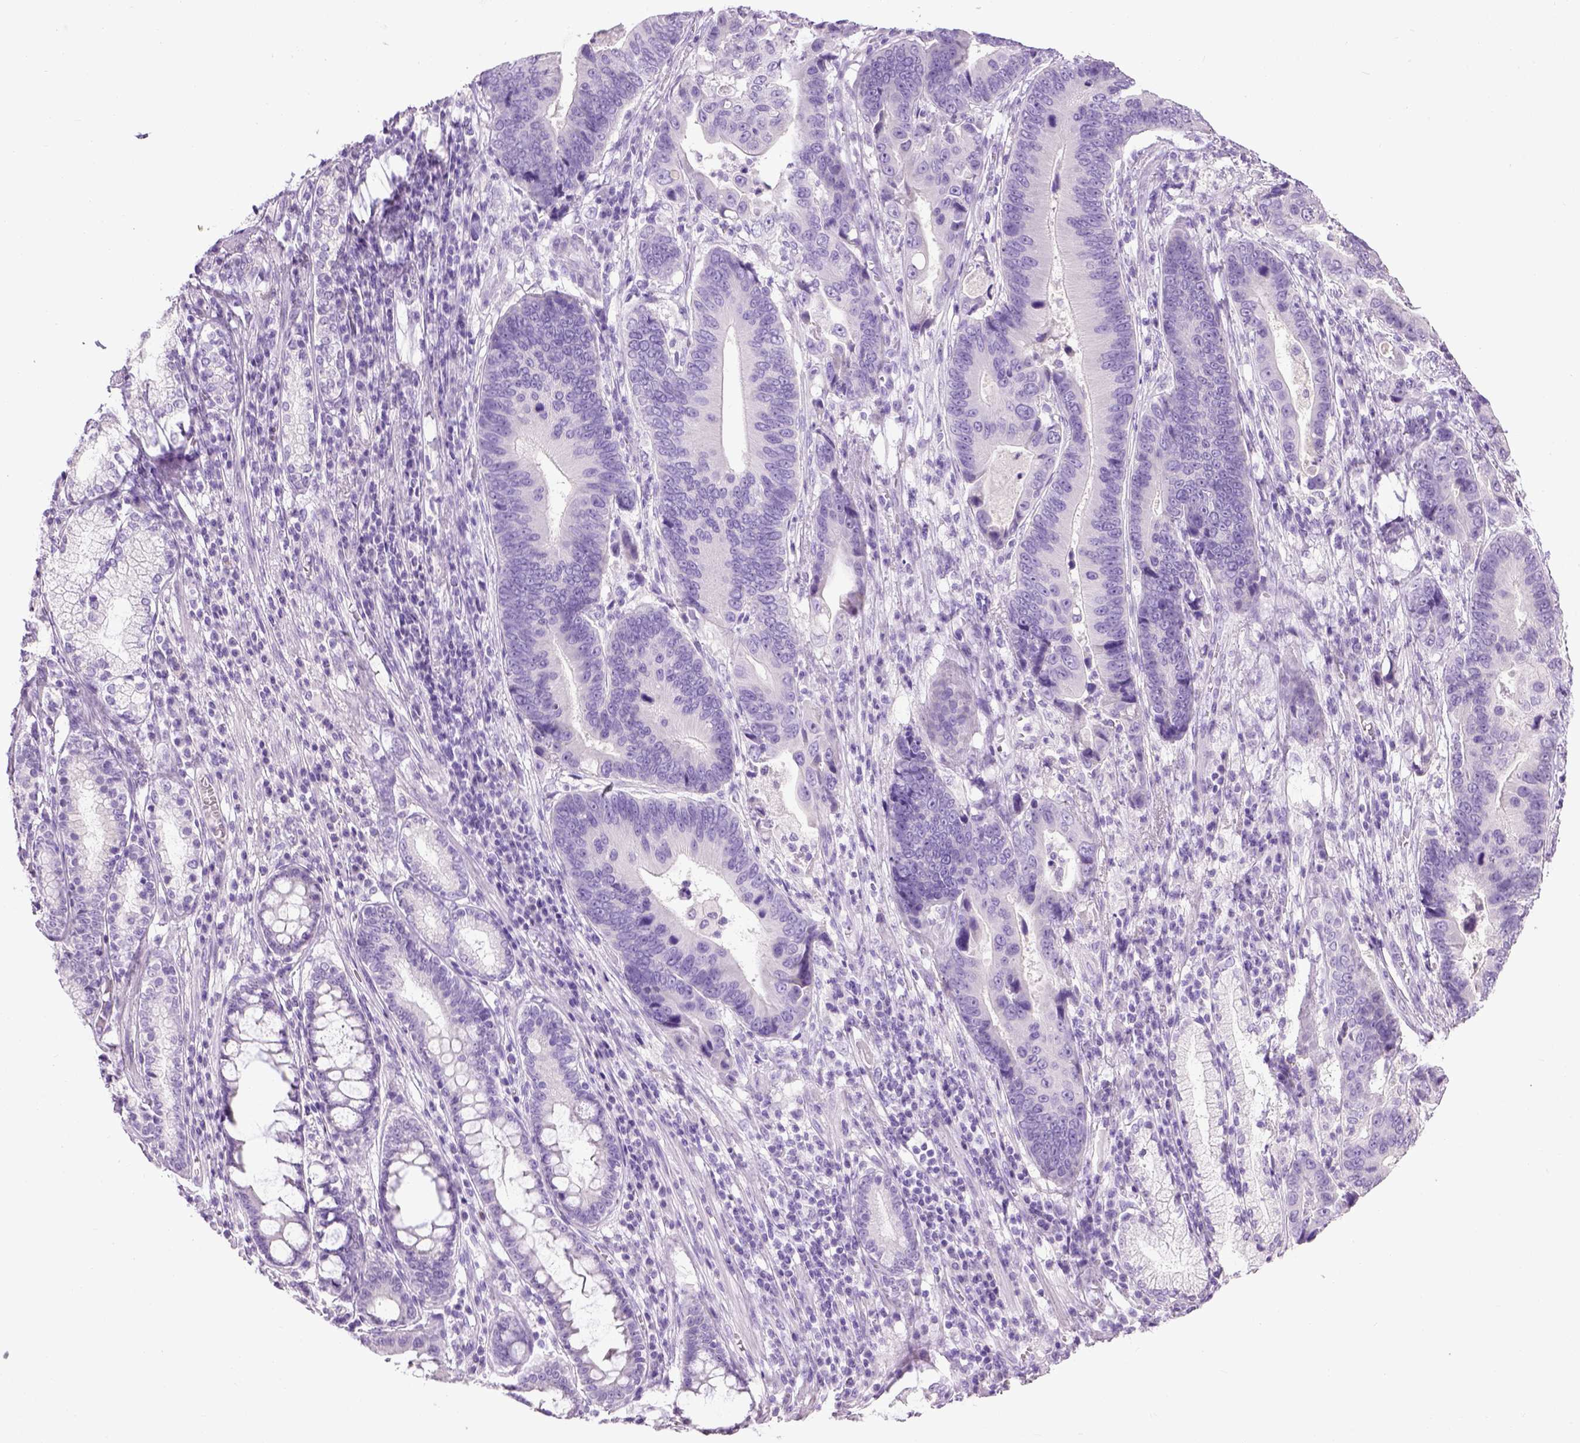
{"staining": {"intensity": "negative", "quantity": "none", "location": "none"}, "tissue": "stomach cancer", "cell_type": "Tumor cells", "image_type": "cancer", "snomed": [{"axis": "morphology", "description": "Adenocarcinoma, NOS"}, {"axis": "topography", "description": "Stomach"}], "caption": "Immunohistochemistry (IHC) micrograph of stomach cancer stained for a protein (brown), which displays no staining in tumor cells.", "gene": "CYP24A1", "patient": {"sex": "male", "age": 84}}